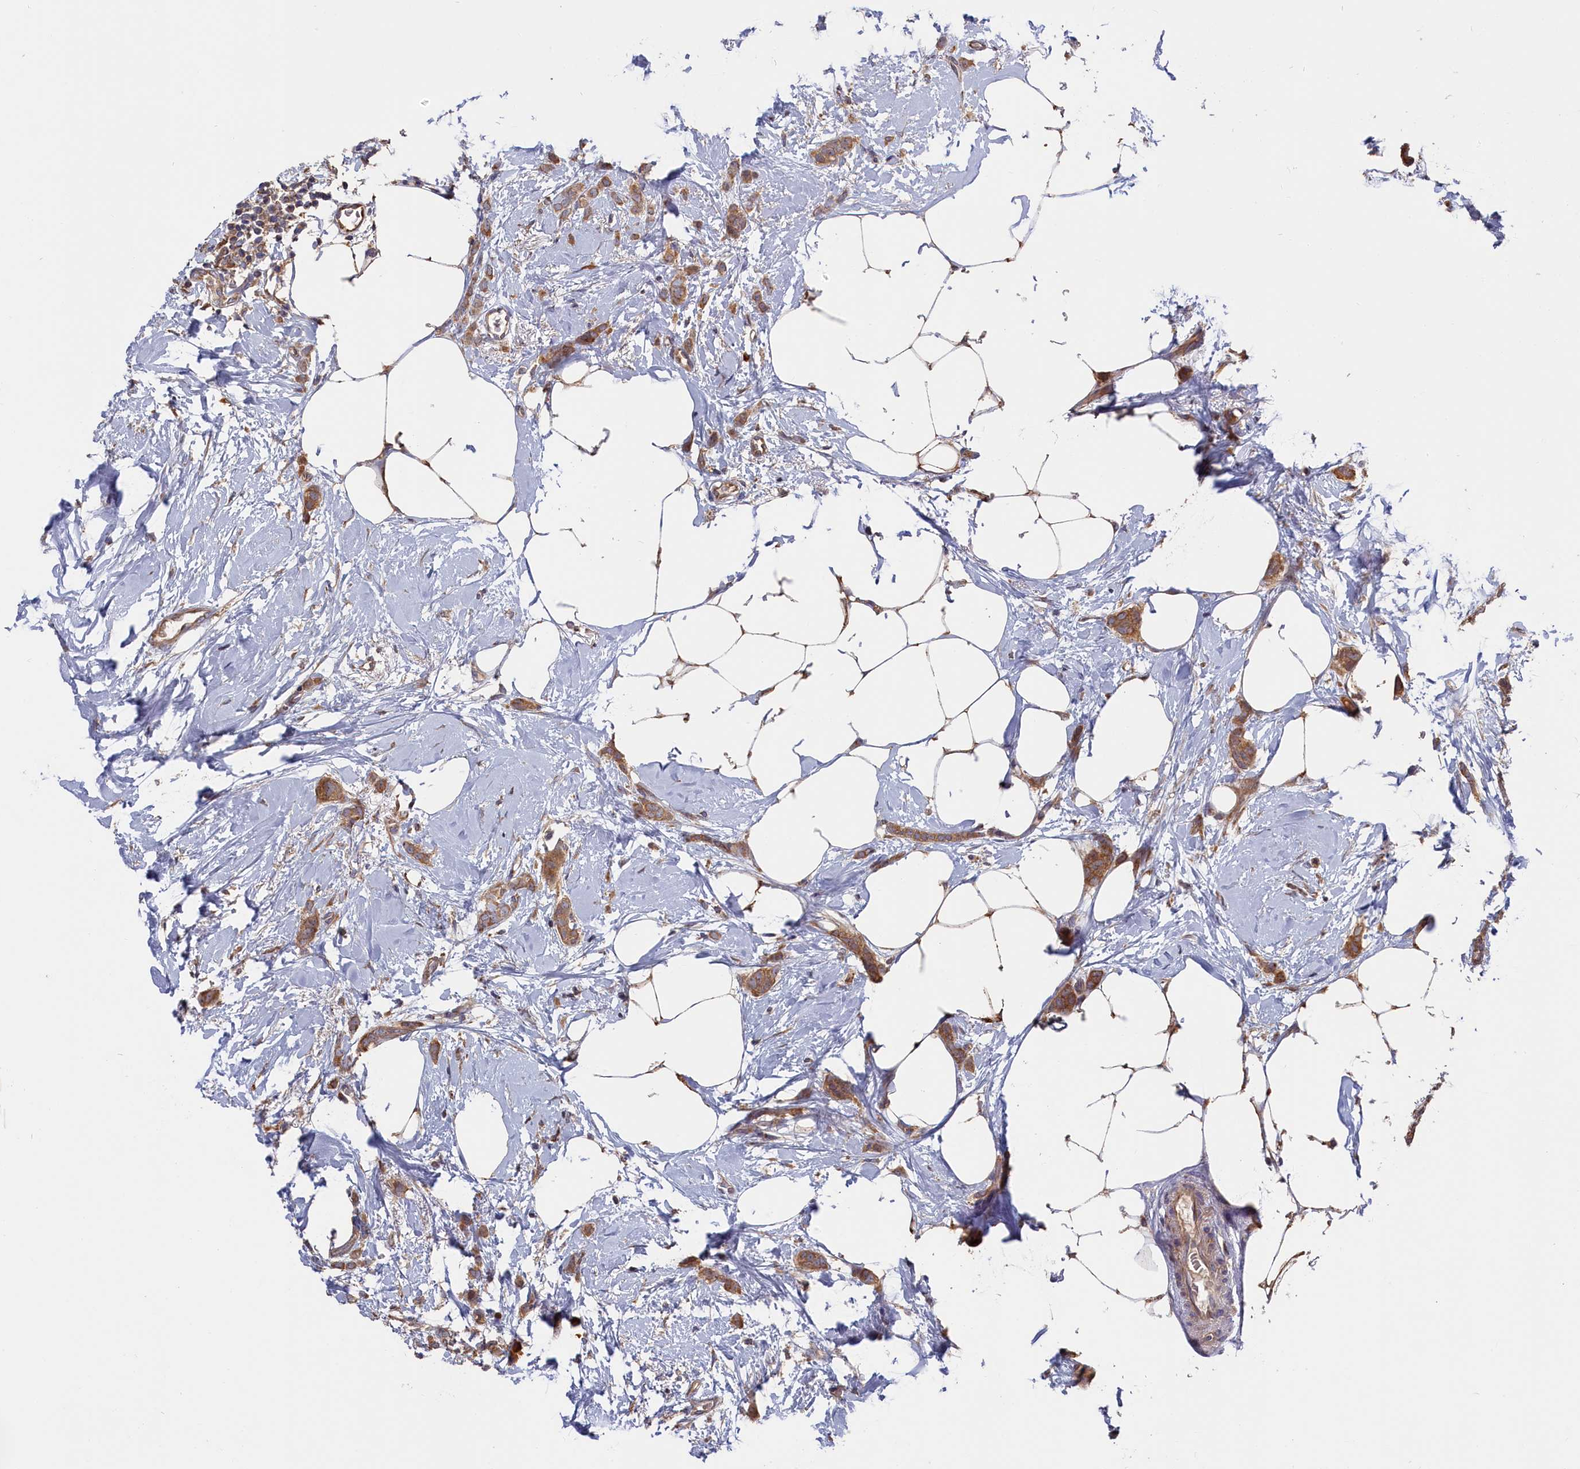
{"staining": {"intensity": "moderate", "quantity": ">75%", "location": "cytoplasmic/membranous"}, "tissue": "breast cancer", "cell_type": "Tumor cells", "image_type": "cancer", "snomed": [{"axis": "morphology", "description": "Duct carcinoma"}, {"axis": "topography", "description": "Breast"}], "caption": "Breast cancer (invasive ductal carcinoma) stained with a brown dye reveals moderate cytoplasmic/membranous positive staining in about >75% of tumor cells.", "gene": "CEP44", "patient": {"sex": "female", "age": 72}}